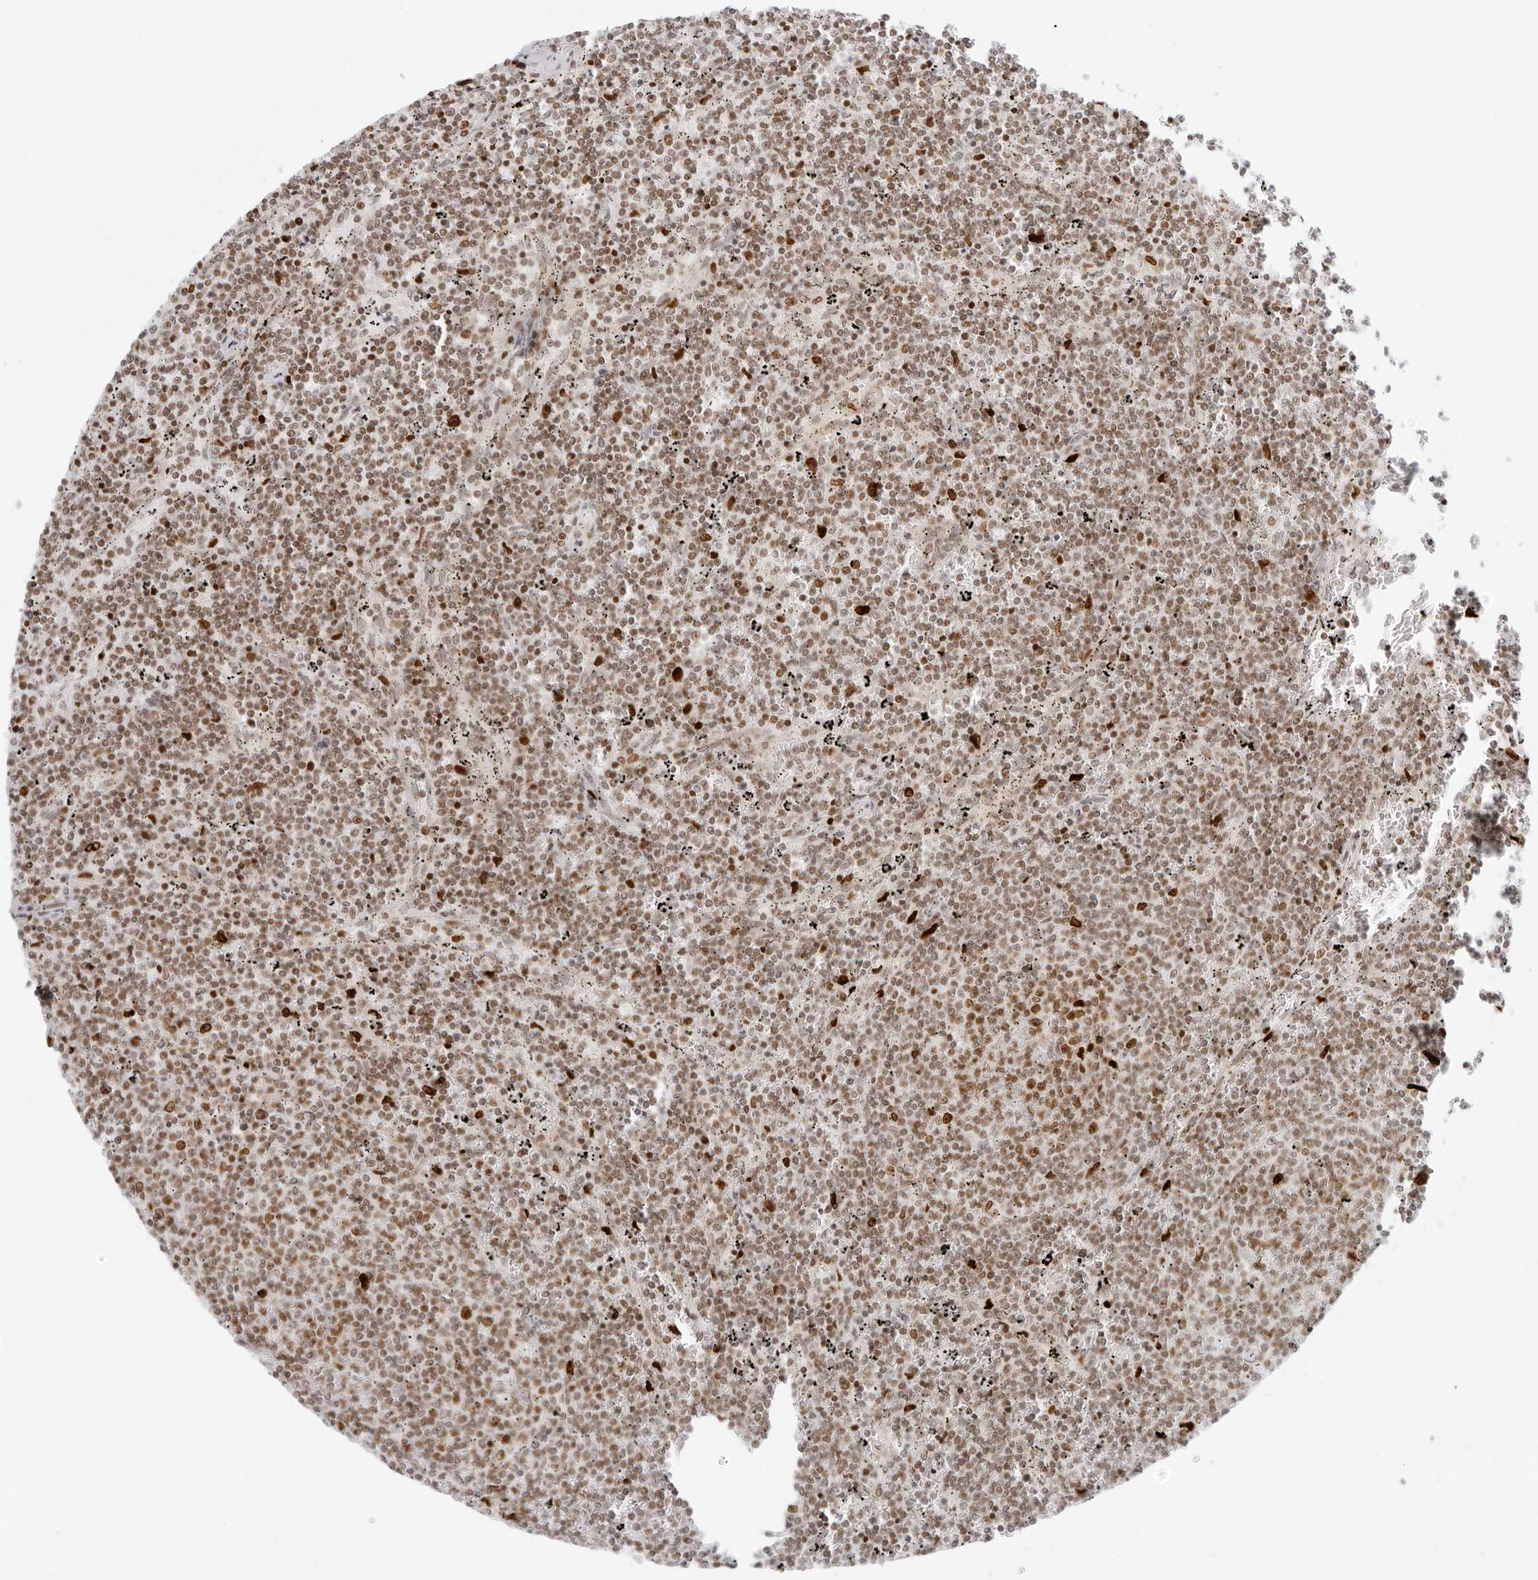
{"staining": {"intensity": "moderate", "quantity": ">75%", "location": "nuclear"}, "tissue": "lymphoma", "cell_type": "Tumor cells", "image_type": "cancer", "snomed": [{"axis": "morphology", "description": "Malignant lymphoma, non-Hodgkin's type, Low grade"}, {"axis": "topography", "description": "Spleen"}], "caption": "Immunohistochemistry (IHC) of human lymphoma shows medium levels of moderate nuclear staining in approximately >75% of tumor cells.", "gene": "RCC1", "patient": {"sex": "female", "age": 50}}